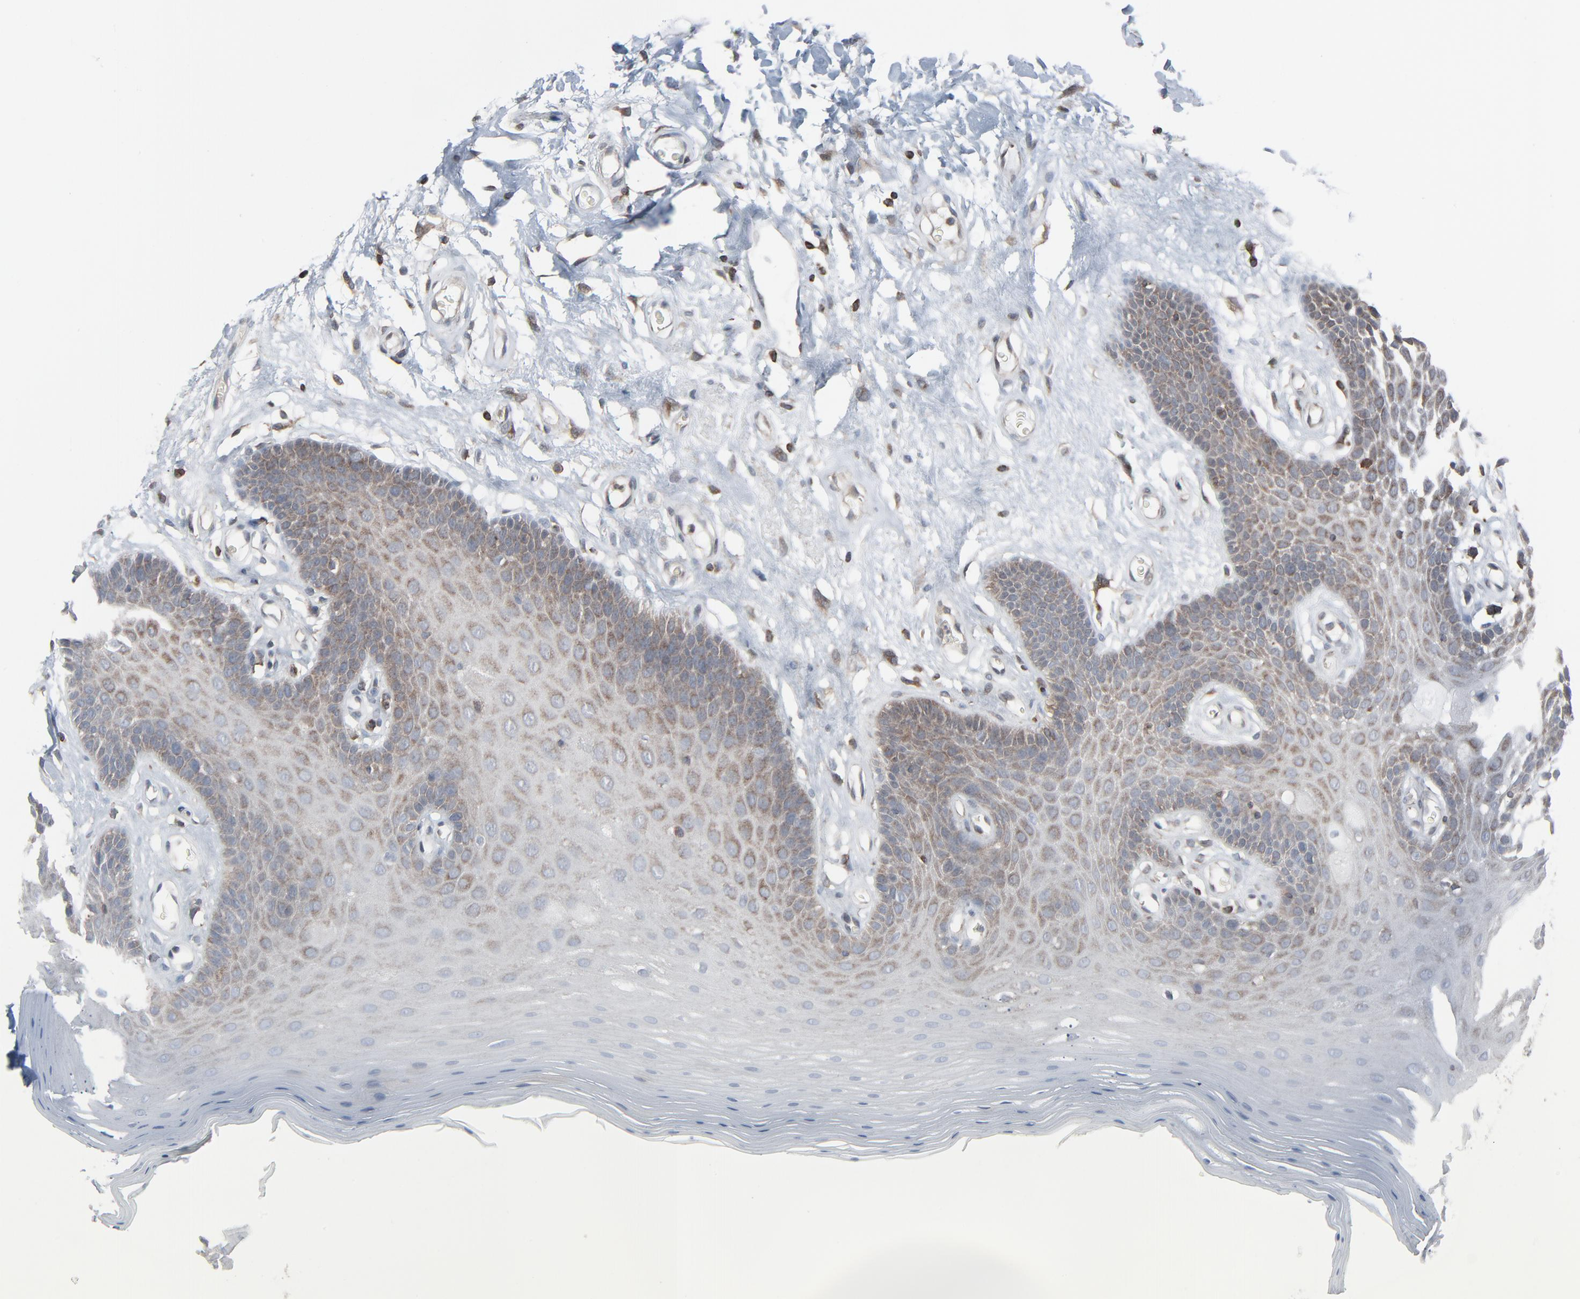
{"staining": {"intensity": "moderate", "quantity": "25%-75%", "location": "cytoplasmic/membranous"}, "tissue": "oral mucosa", "cell_type": "Squamous epithelial cells", "image_type": "normal", "snomed": [{"axis": "morphology", "description": "Normal tissue, NOS"}, {"axis": "morphology", "description": "Squamous cell carcinoma, NOS"}, {"axis": "topography", "description": "Skeletal muscle"}, {"axis": "topography", "description": "Oral tissue"}, {"axis": "topography", "description": "Head-Neck"}], "caption": "Immunohistochemical staining of benign oral mucosa exhibits moderate cytoplasmic/membranous protein staining in about 25%-75% of squamous epithelial cells. (DAB (3,3'-diaminobenzidine) = brown stain, brightfield microscopy at high magnification).", "gene": "OPTN", "patient": {"sex": "male", "age": 71}}